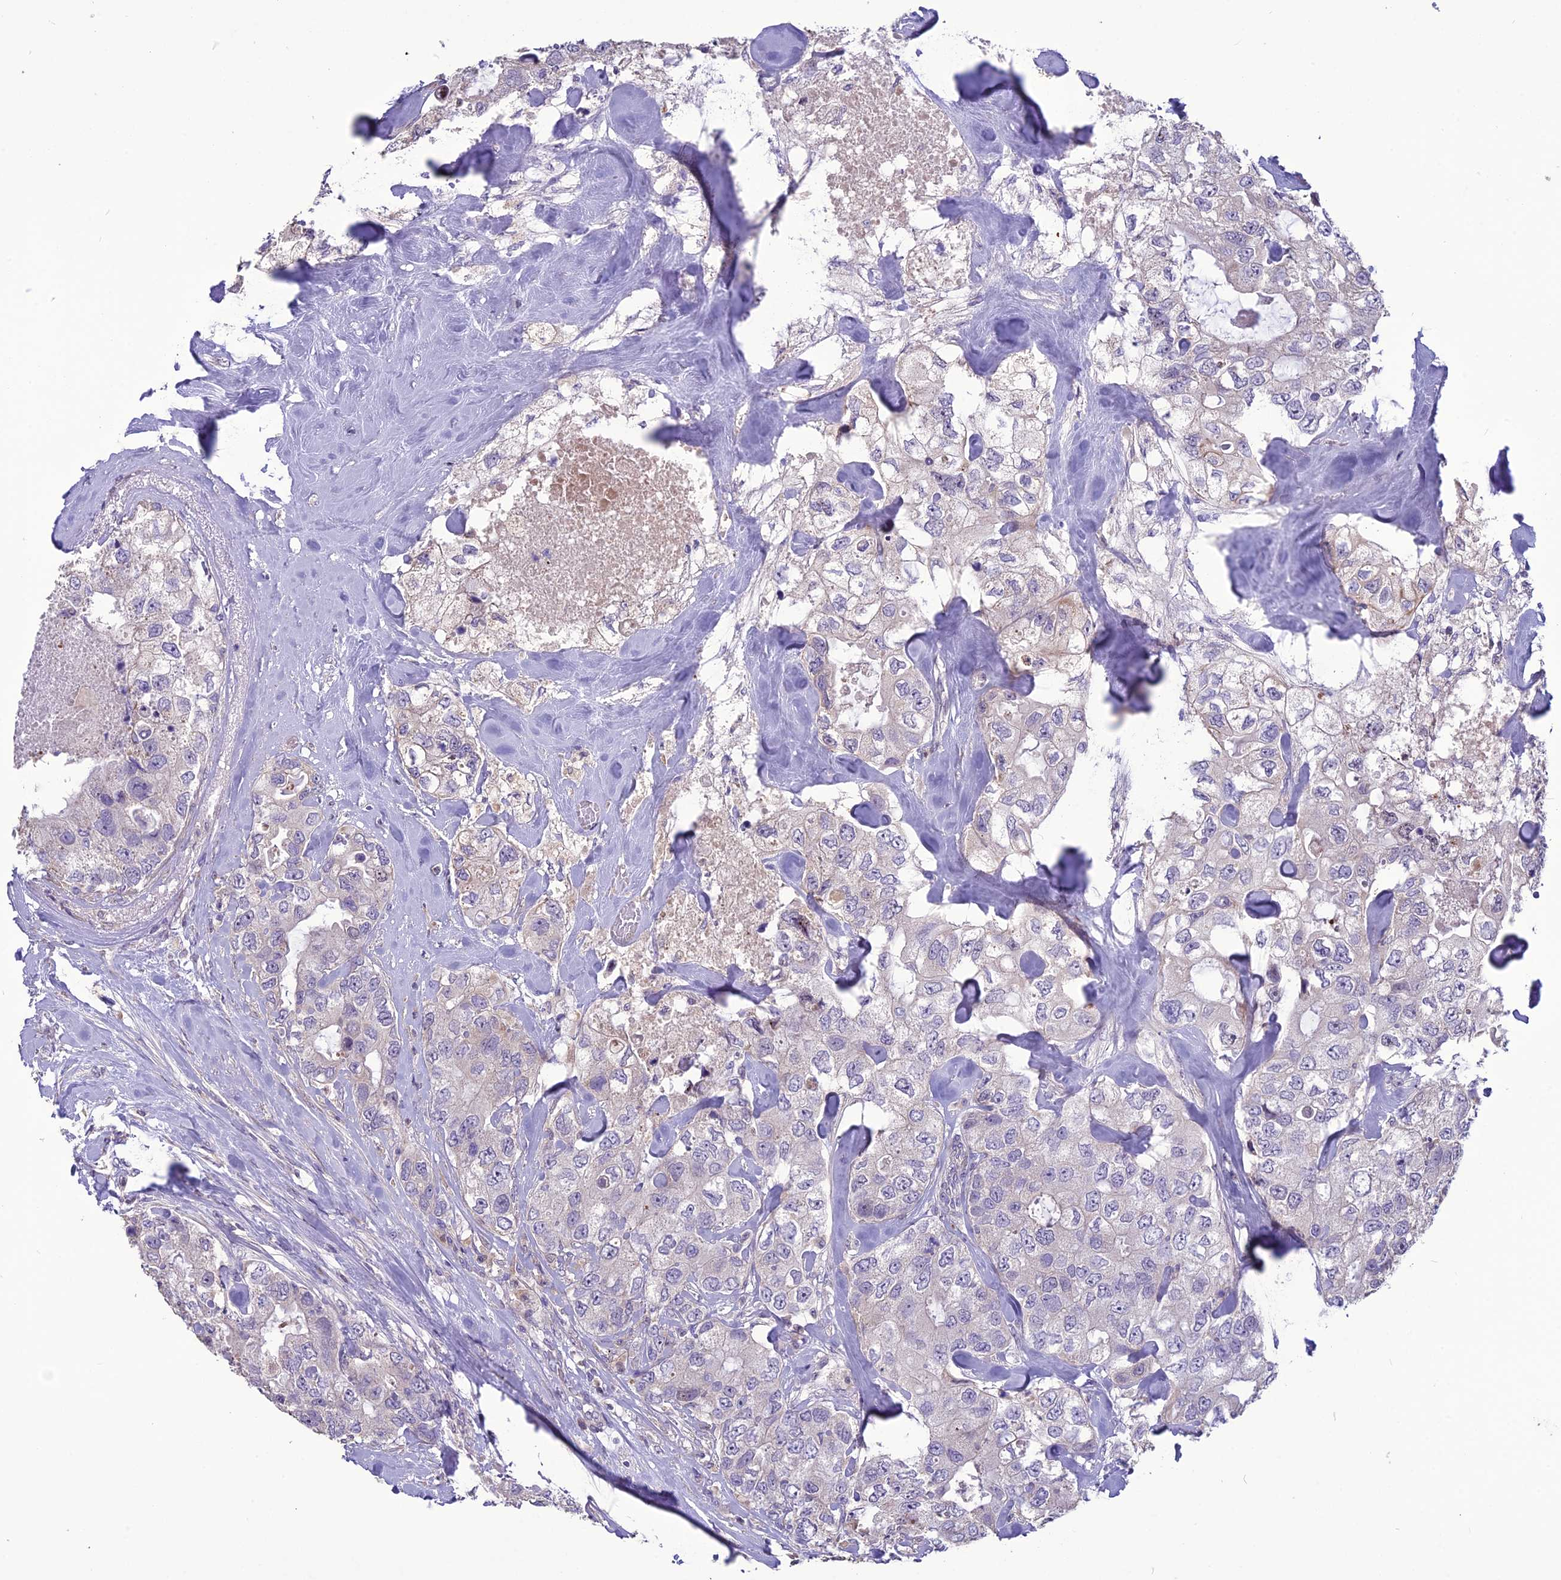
{"staining": {"intensity": "negative", "quantity": "none", "location": "none"}, "tissue": "breast cancer", "cell_type": "Tumor cells", "image_type": "cancer", "snomed": [{"axis": "morphology", "description": "Duct carcinoma"}, {"axis": "topography", "description": "Breast"}], "caption": "DAB immunohistochemical staining of breast infiltrating ductal carcinoma displays no significant staining in tumor cells.", "gene": "SPG21", "patient": {"sex": "female", "age": 62}}